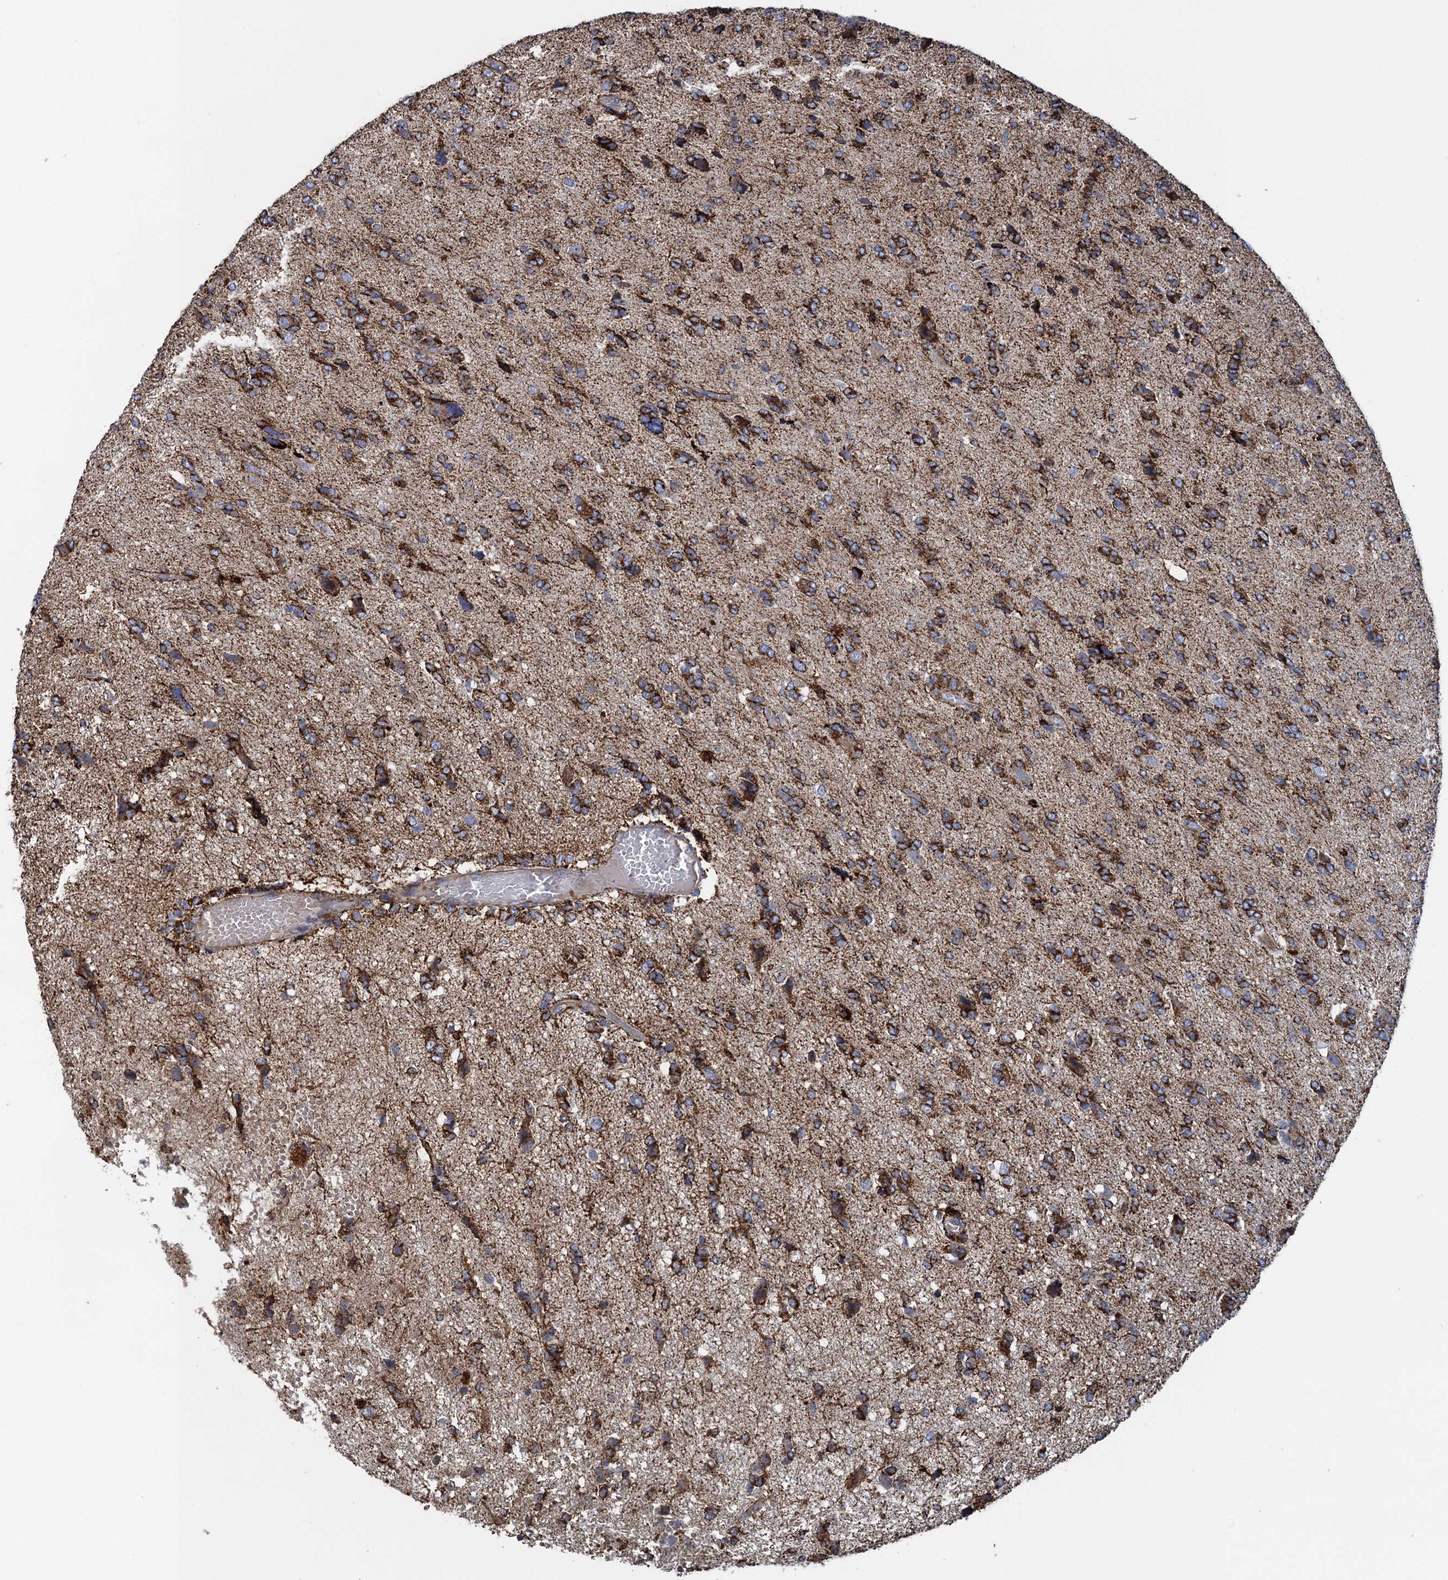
{"staining": {"intensity": "strong", "quantity": ">75%", "location": "cytoplasmic/membranous"}, "tissue": "glioma", "cell_type": "Tumor cells", "image_type": "cancer", "snomed": [{"axis": "morphology", "description": "Glioma, malignant, High grade"}, {"axis": "topography", "description": "Brain"}], "caption": "Immunohistochemistry (IHC) of human glioma shows high levels of strong cytoplasmic/membranous staining in approximately >75% of tumor cells. (DAB = brown stain, brightfield microscopy at high magnification).", "gene": "GCSH", "patient": {"sex": "female", "age": 59}}